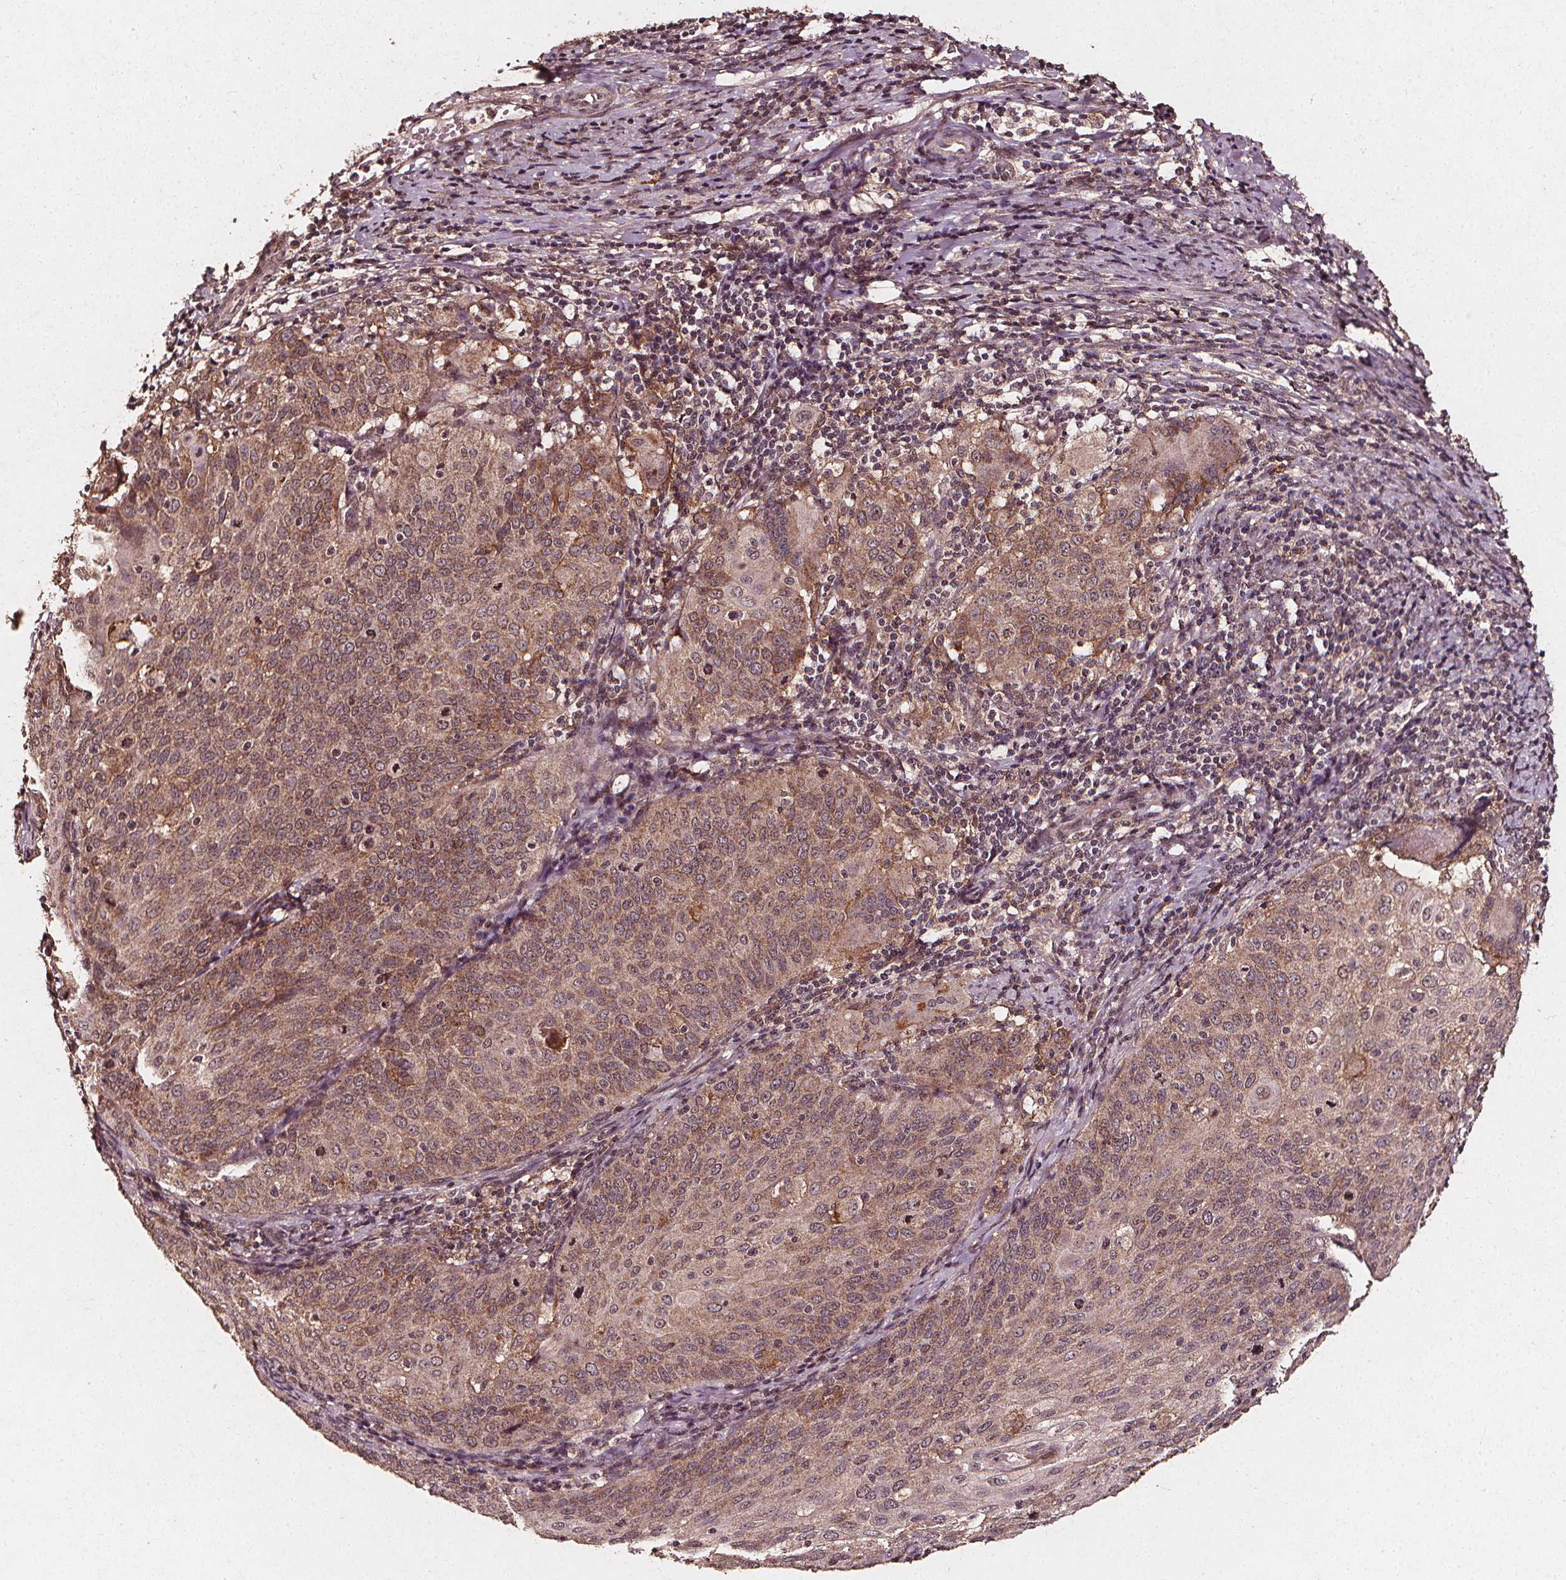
{"staining": {"intensity": "weak", "quantity": "25%-75%", "location": "cytoplasmic/membranous"}, "tissue": "cervical cancer", "cell_type": "Tumor cells", "image_type": "cancer", "snomed": [{"axis": "morphology", "description": "Squamous cell carcinoma, NOS"}, {"axis": "topography", "description": "Cervix"}], "caption": "DAB (3,3'-diaminobenzidine) immunohistochemical staining of squamous cell carcinoma (cervical) demonstrates weak cytoplasmic/membranous protein expression in approximately 25%-75% of tumor cells.", "gene": "ABCA1", "patient": {"sex": "female", "age": 65}}